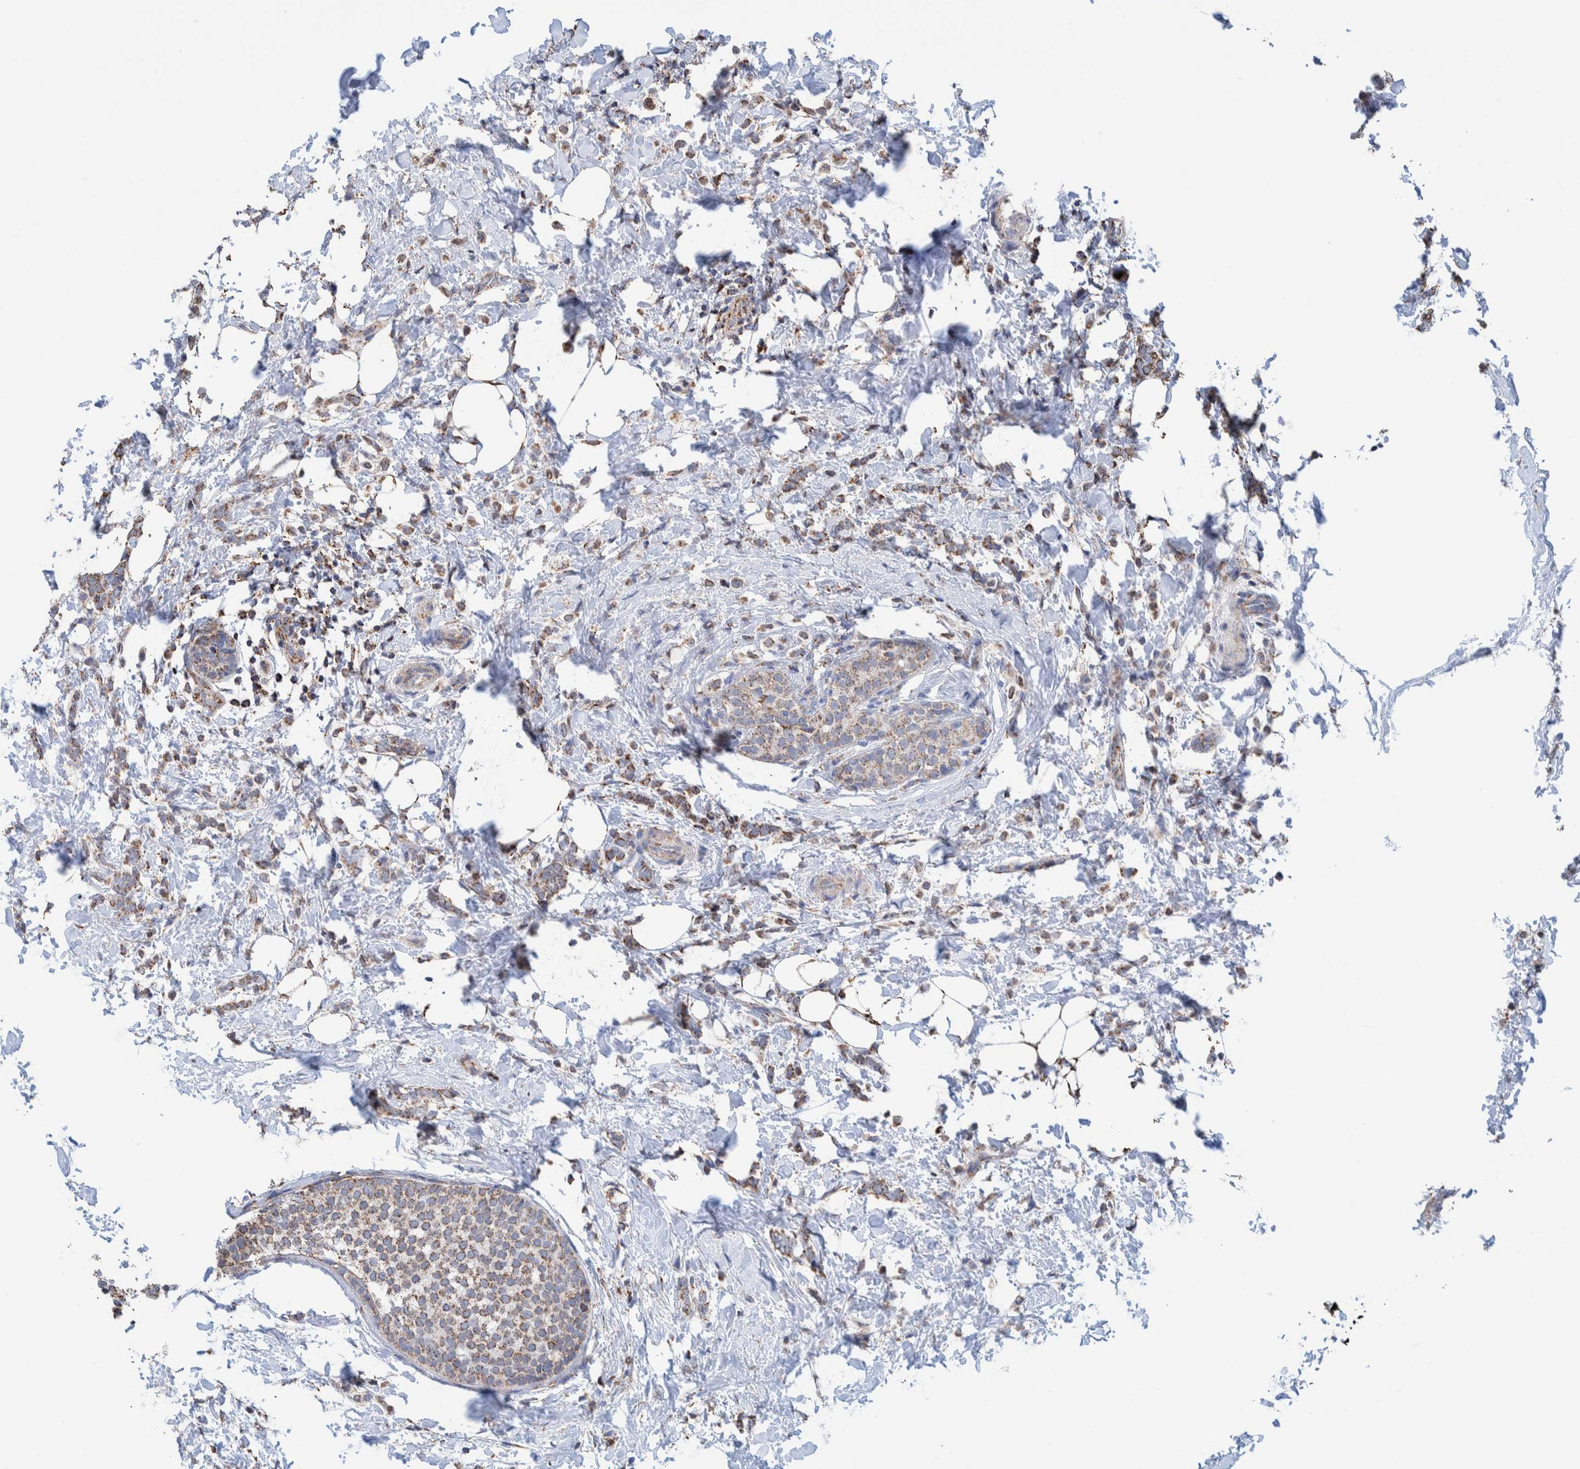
{"staining": {"intensity": "moderate", "quantity": ">75%", "location": "cytoplasmic/membranous"}, "tissue": "breast cancer", "cell_type": "Tumor cells", "image_type": "cancer", "snomed": [{"axis": "morphology", "description": "Lobular carcinoma"}, {"axis": "topography", "description": "Breast"}], "caption": "Approximately >75% of tumor cells in human breast cancer demonstrate moderate cytoplasmic/membranous protein positivity as visualized by brown immunohistochemical staining.", "gene": "DECR1", "patient": {"sex": "female", "age": 50}}